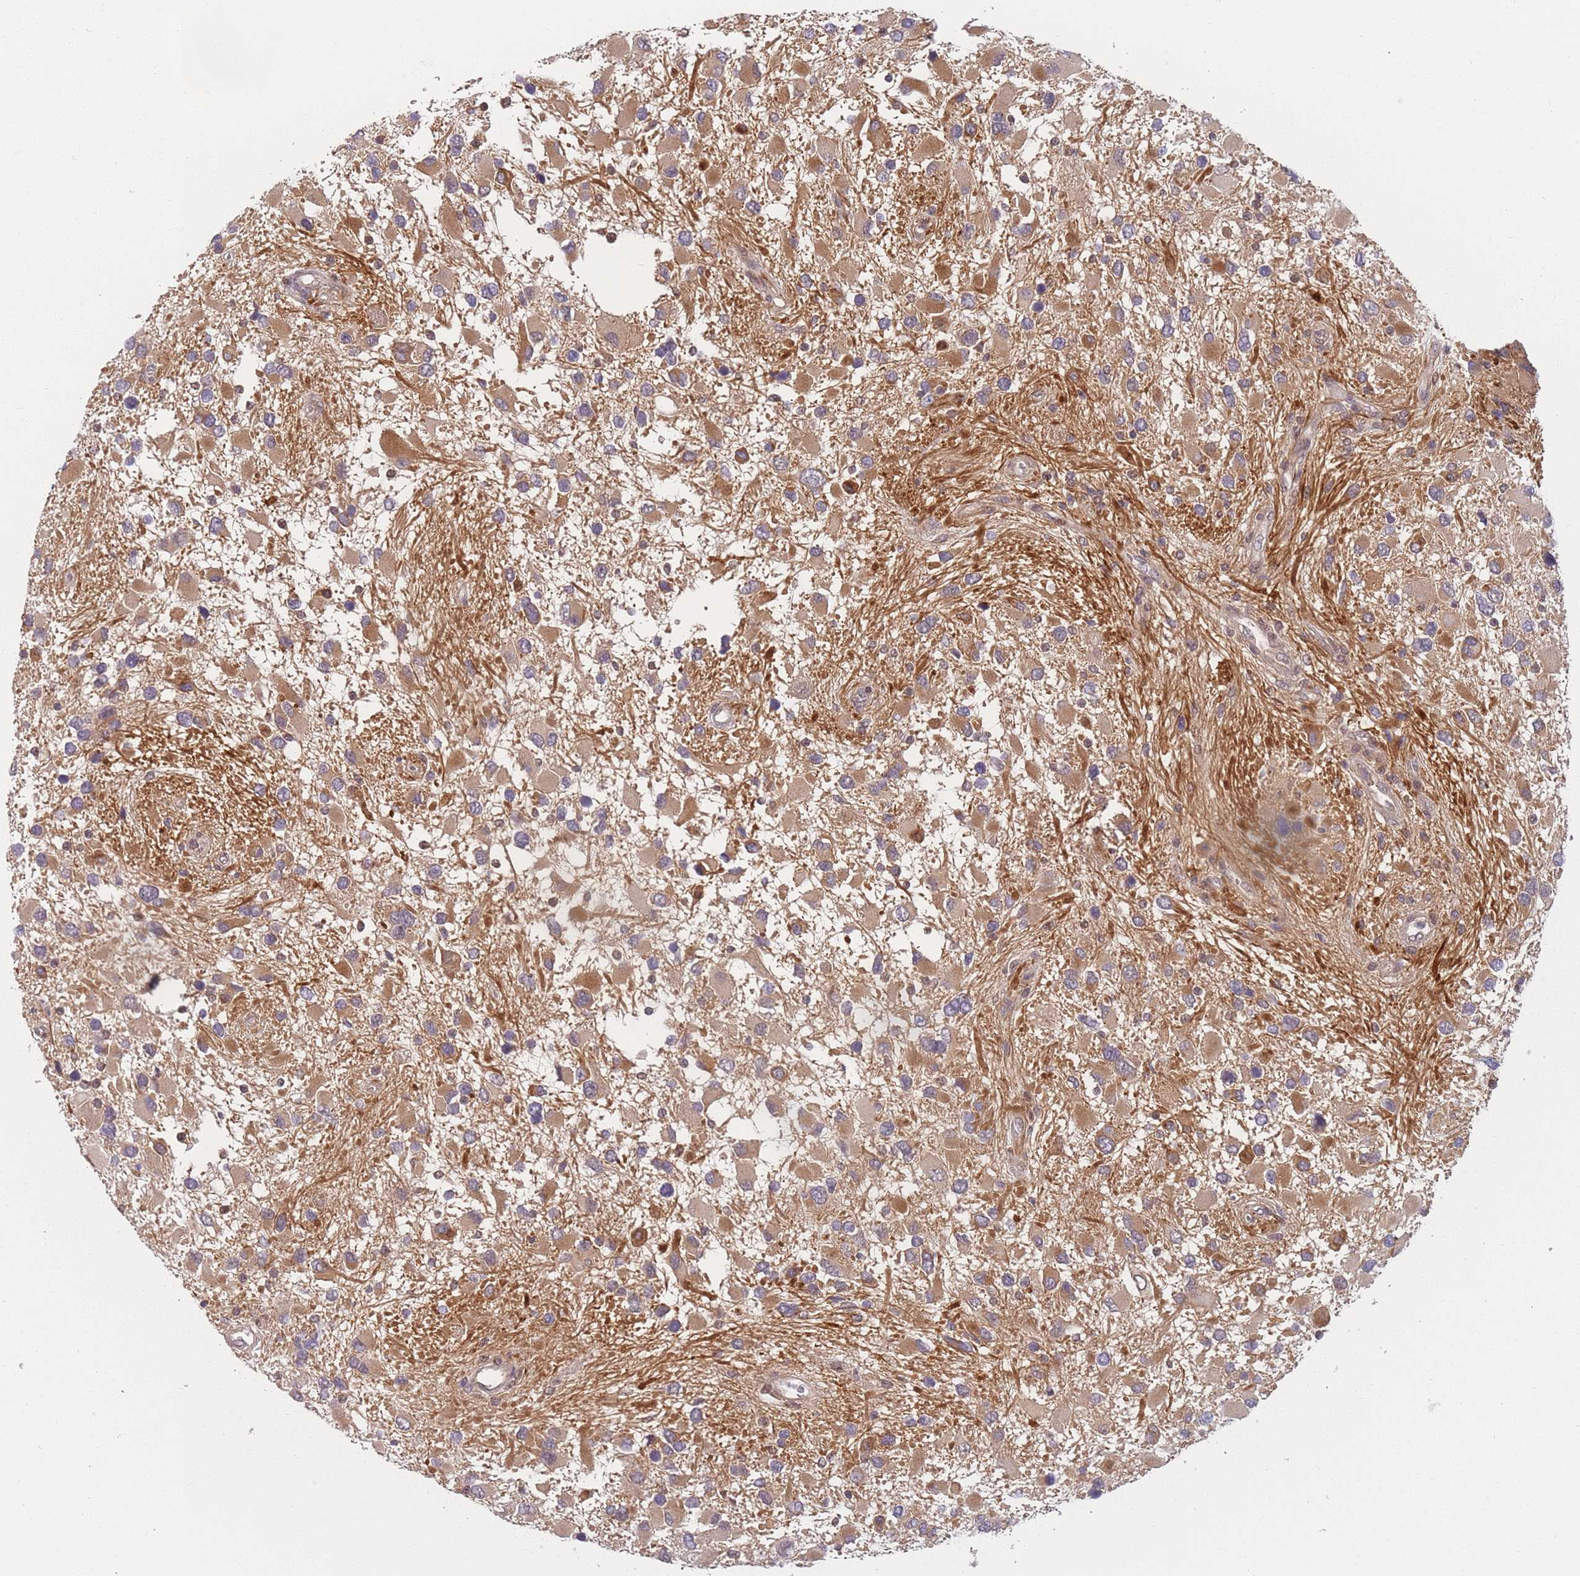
{"staining": {"intensity": "moderate", "quantity": "25%-75%", "location": "cytoplasmic/membranous"}, "tissue": "glioma", "cell_type": "Tumor cells", "image_type": "cancer", "snomed": [{"axis": "morphology", "description": "Glioma, malignant, High grade"}, {"axis": "topography", "description": "Brain"}], "caption": "Immunohistochemical staining of human glioma displays medium levels of moderate cytoplasmic/membranous staining in about 25%-75% of tumor cells.", "gene": "FAM153A", "patient": {"sex": "male", "age": 53}}